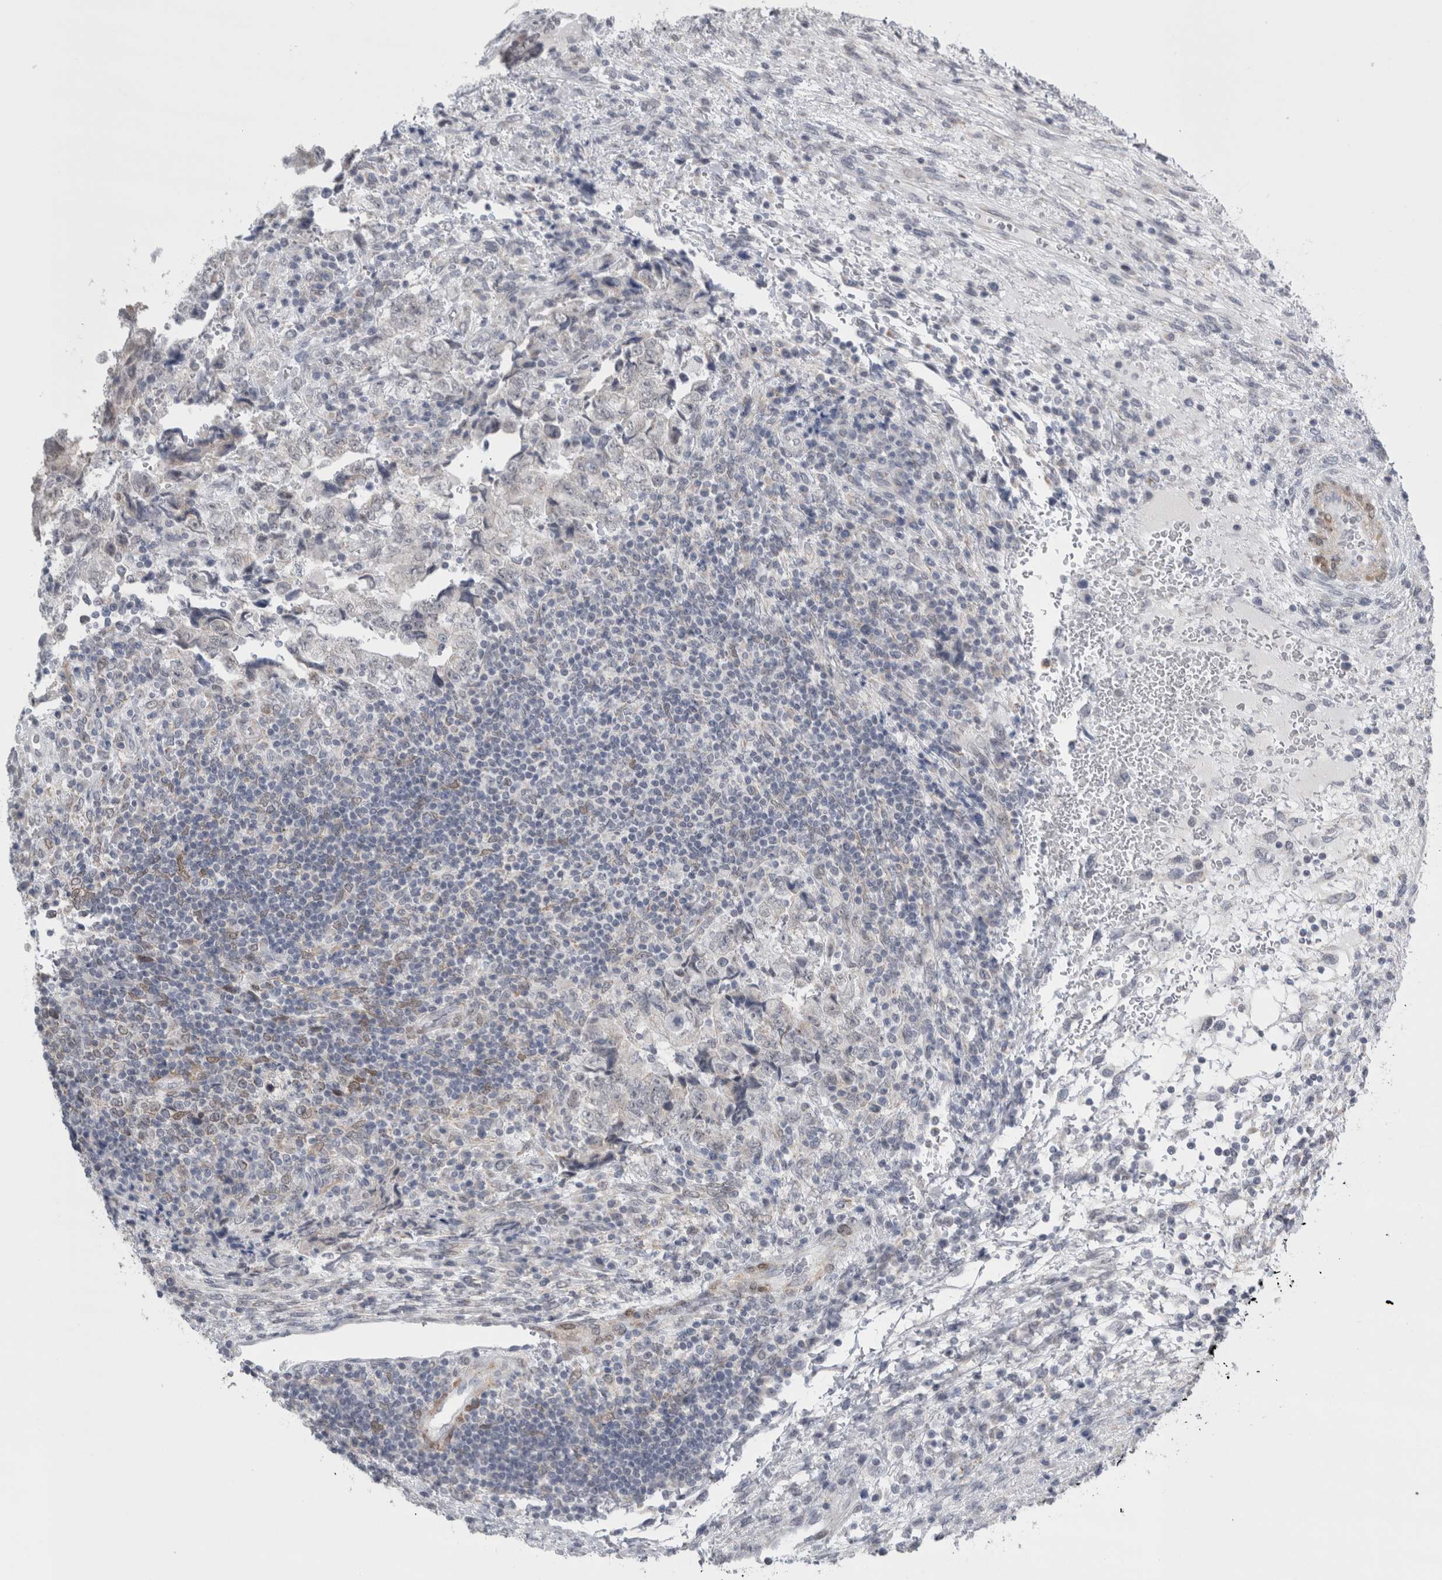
{"staining": {"intensity": "negative", "quantity": "none", "location": "none"}, "tissue": "testis cancer", "cell_type": "Tumor cells", "image_type": "cancer", "snomed": [{"axis": "morphology", "description": "Normal tissue, NOS"}, {"axis": "morphology", "description": "Carcinoma, Embryonal, NOS"}, {"axis": "topography", "description": "Testis"}], "caption": "The histopathology image shows no significant expression in tumor cells of testis embryonal carcinoma.", "gene": "PLIN1", "patient": {"sex": "male", "age": 36}}